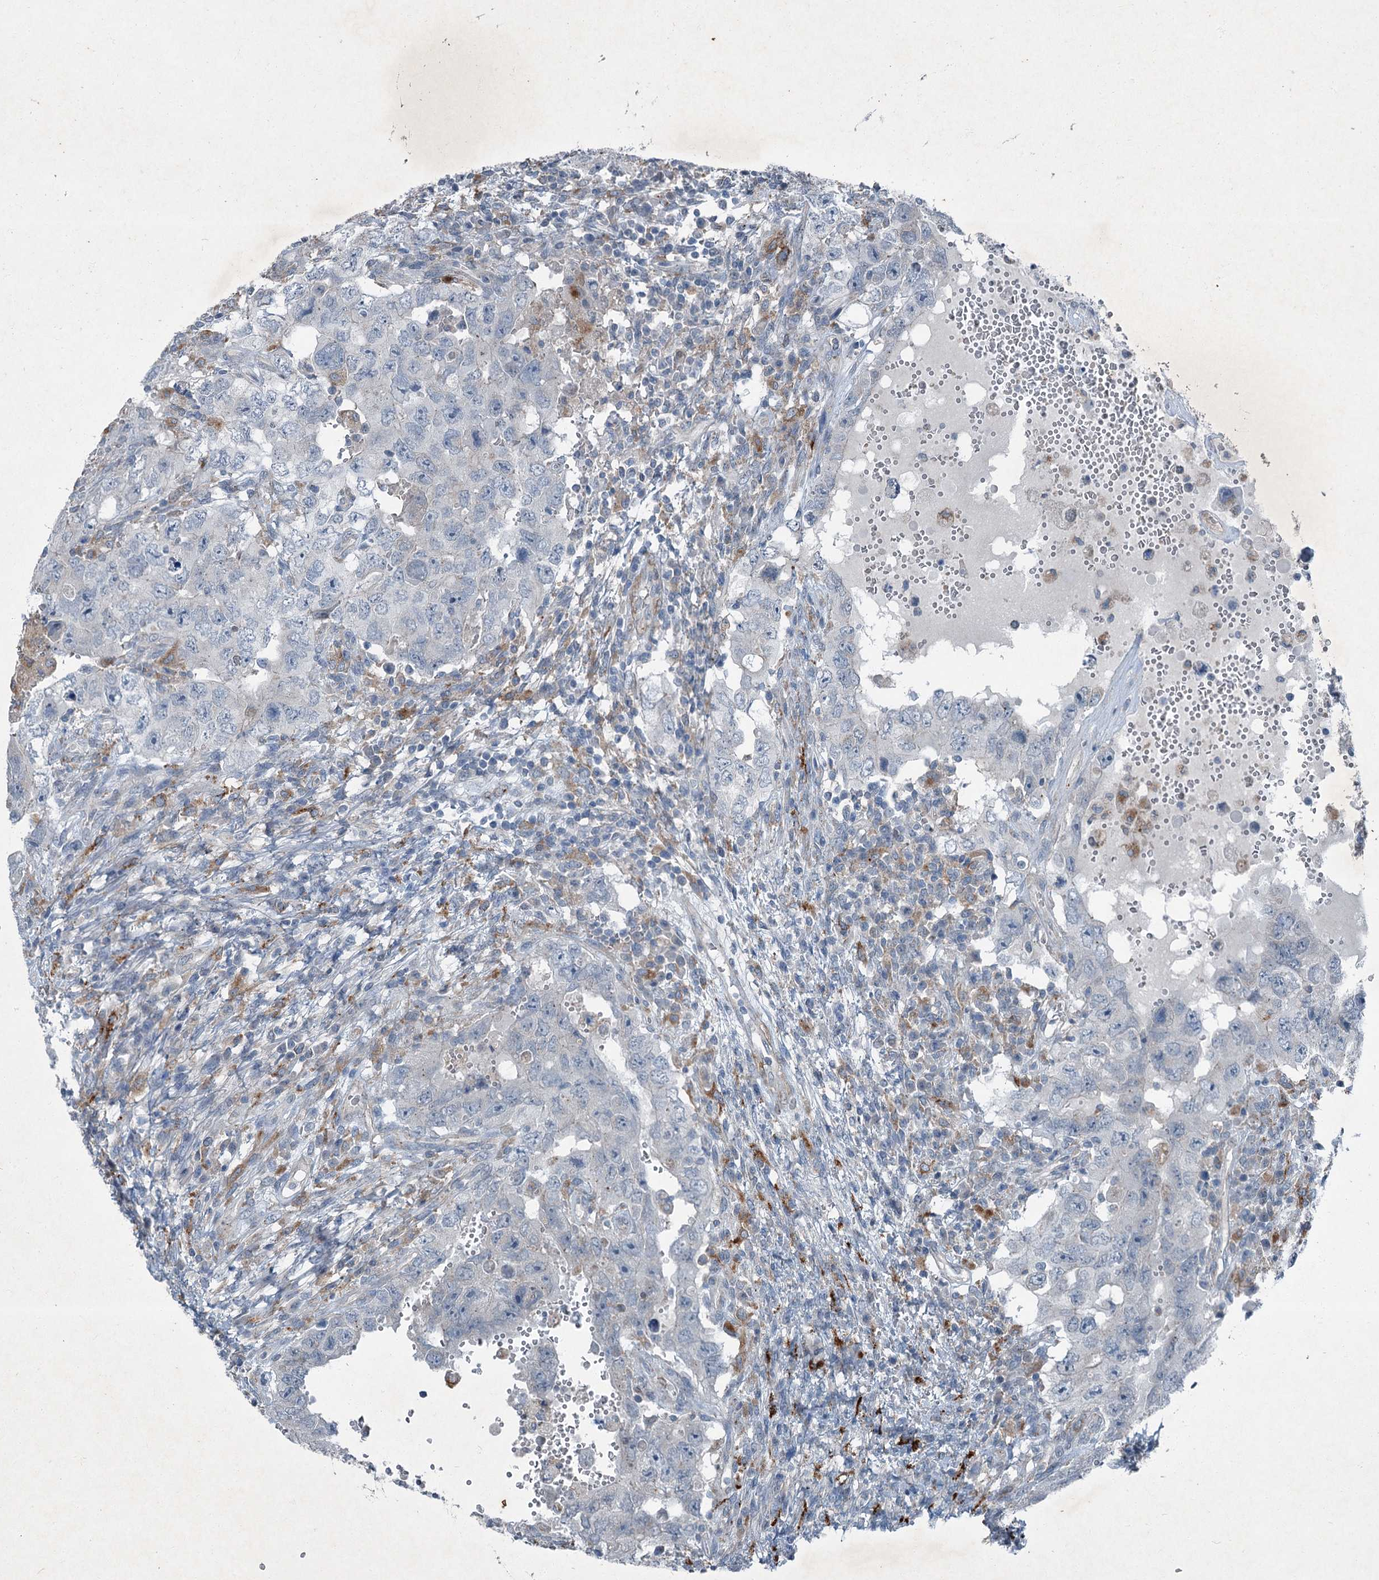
{"staining": {"intensity": "negative", "quantity": "none", "location": "none"}, "tissue": "testis cancer", "cell_type": "Tumor cells", "image_type": "cancer", "snomed": [{"axis": "morphology", "description": "Carcinoma, Embryonal, NOS"}, {"axis": "topography", "description": "Testis"}], "caption": "Testis cancer stained for a protein using immunohistochemistry (IHC) exhibits no staining tumor cells.", "gene": "AXL", "patient": {"sex": "male", "age": 26}}